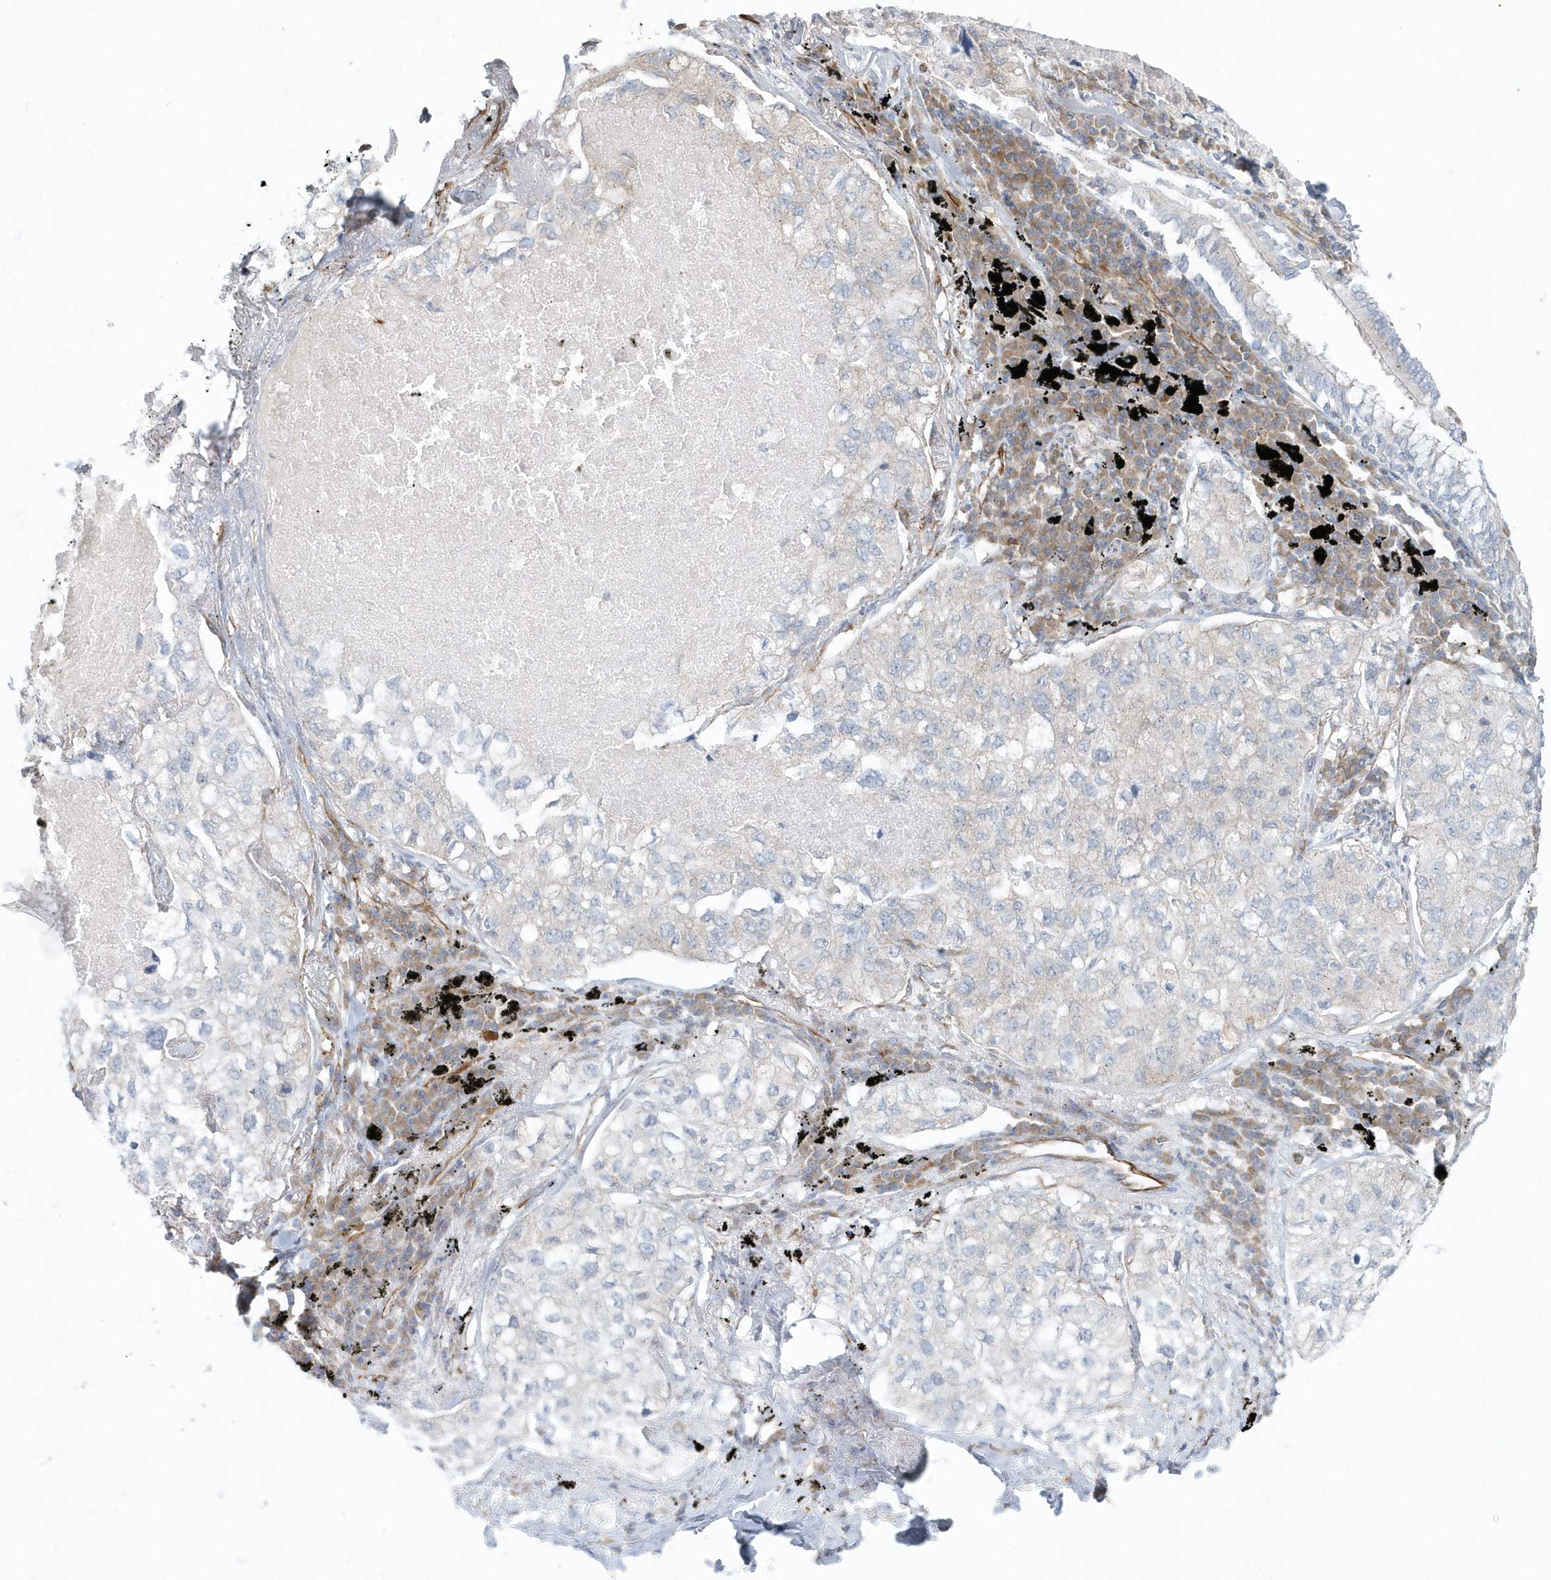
{"staining": {"intensity": "weak", "quantity": "<25%", "location": "cytoplasmic/membranous"}, "tissue": "lung cancer", "cell_type": "Tumor cells", "image_type": "cancer", "snomed": [{"axis": "morphology", "description": "Adenocarcinoma, NOS"}, {"axis": "topography", "description": "Lung"}], "caption": "Adenocarcinoma (lung) was stained to show a protein in brown. There is no significant positivity in tumor cells.", "gene": "GPR152", "patient": {"sex": "male", "age": 65}}